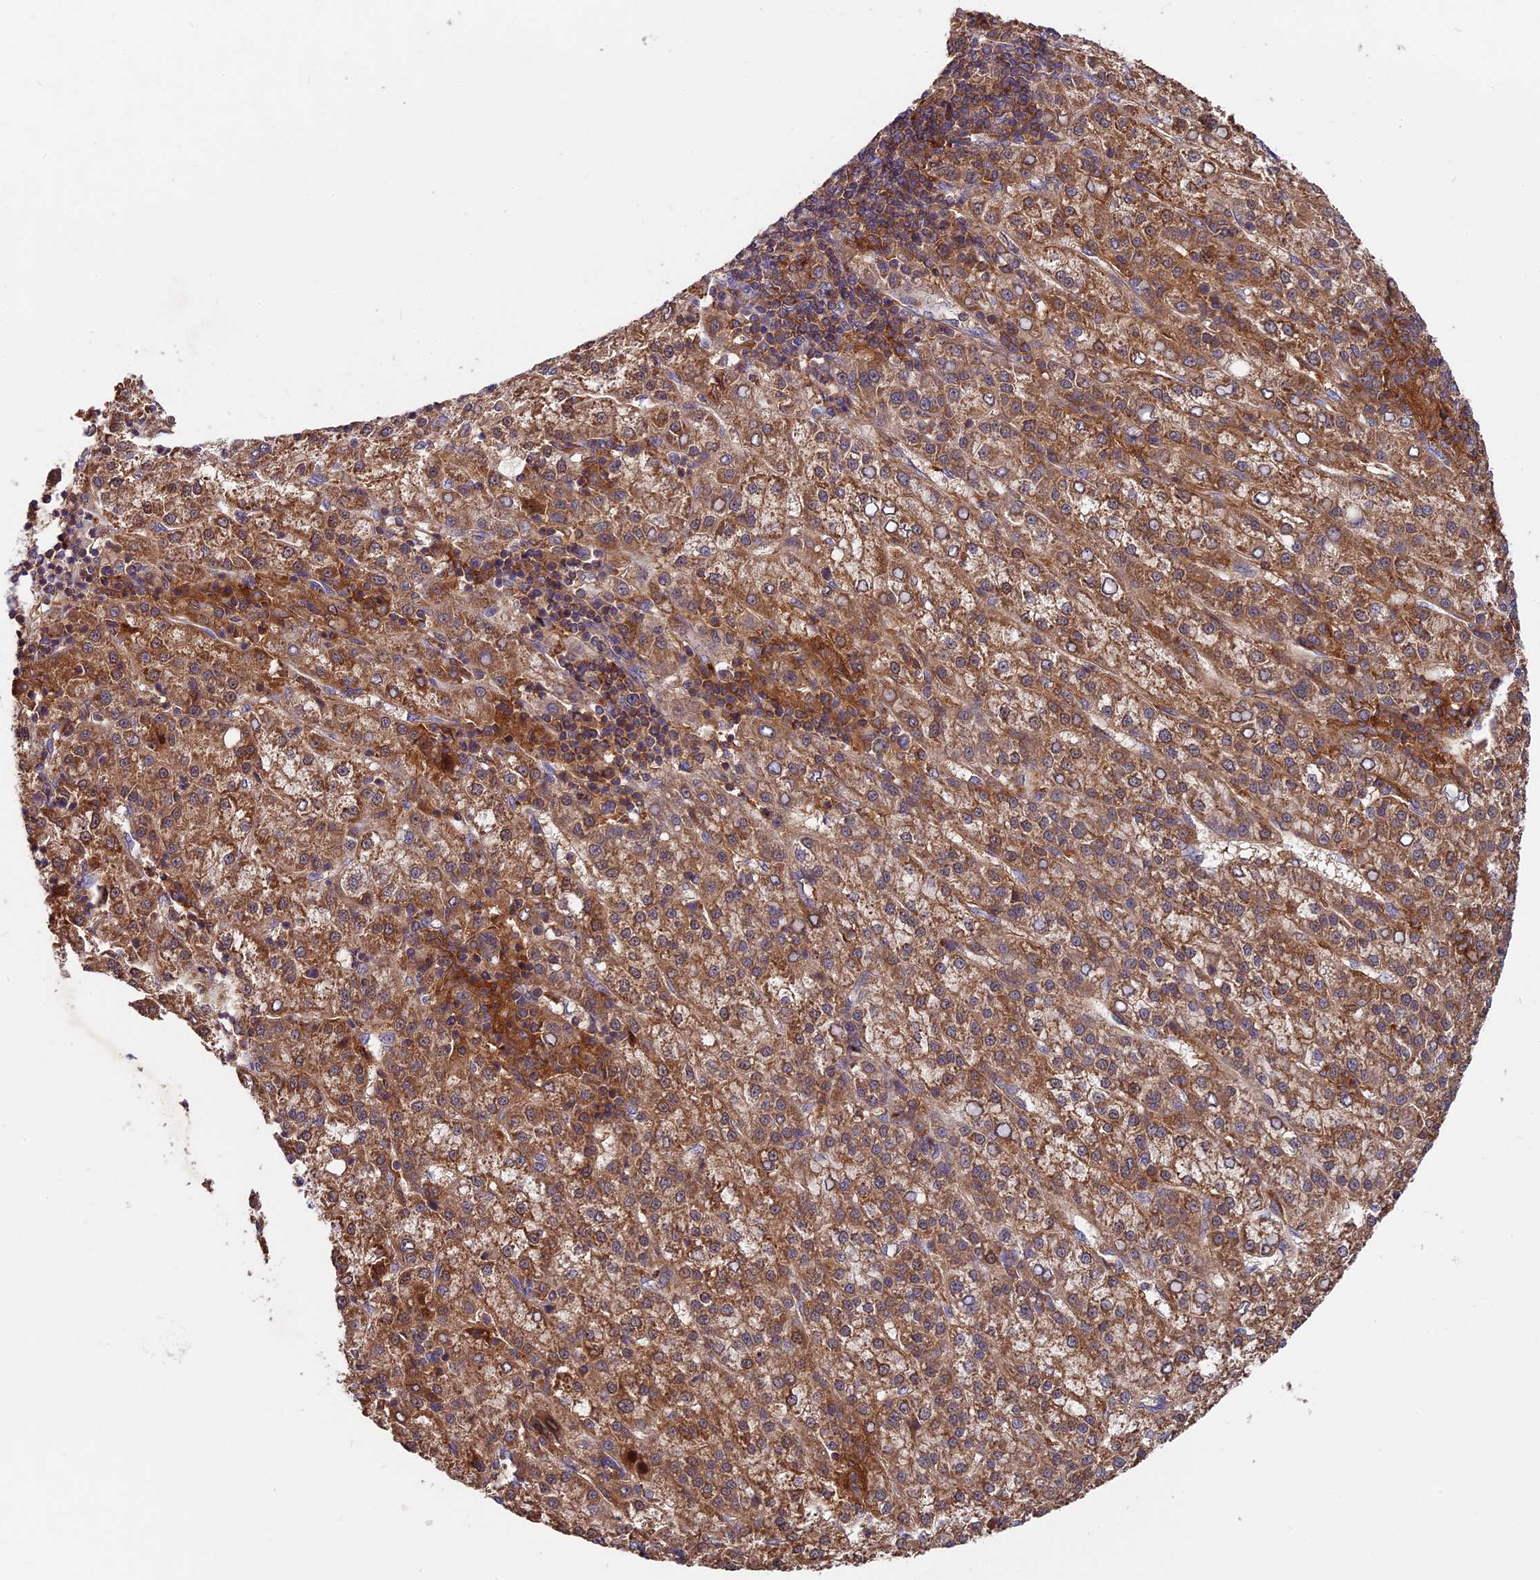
{"staining": {"intensity": "moderate", "quantity": ">75%", "location": "cytoplasmic/membranous,nuclear"}, "tissue": "liver cancer", "cell_type": "Tumor cells", "image_type": "cancer", "snomed": [{"axis": "morphology", "description": "Carcinoma, Hepatocellular, NOS"}, {"axis": "topography", "description": "Liver"}], "caption": "High-power microscopy captured an immunohistochemistry (IHC) photomicrograph of liver hepatocellular carcinoma, revealing moderate cytoplasmic/membranous and nuclear staining in approximately >75% of tumor cells. The staining was performed using DAB to visualize the protein expression in brown, while the nuclei were stained in blue with hematoxylin (Magnification: 20x).", "gene": "MYO9B", "patient": {"sex": "female", "age": 58}}